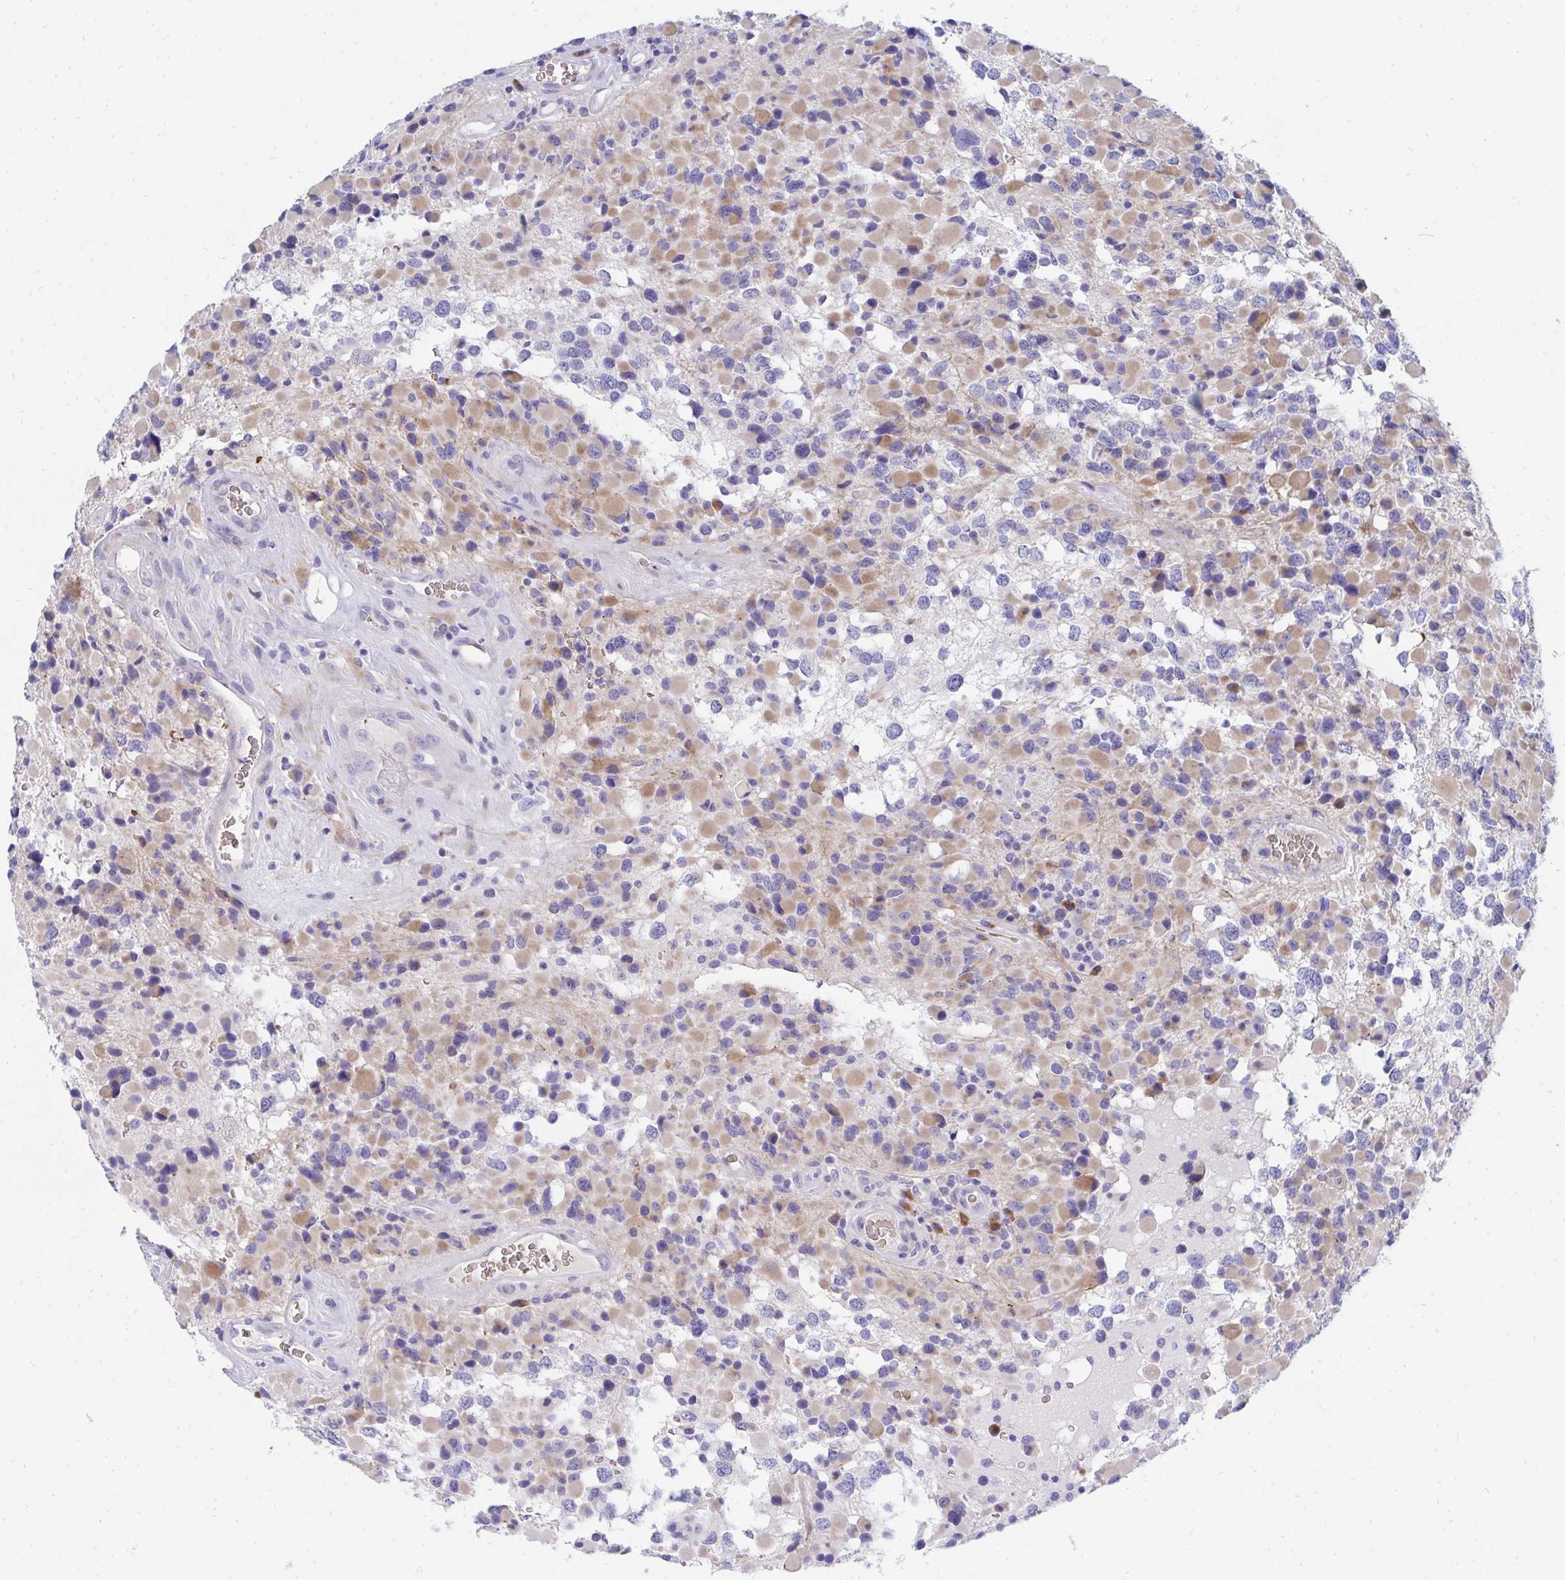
{"staining": {"intensity": "moderate", "quantity": "<25%", "location": "cytoplasmic/membranous"}, "tissue": "glioma", "cell_type": "Tumor cells", "image_type": "cancer", "snomed": [{"axis": "morphology", "description": "Glioma, malignant, High grade"}, {"axis": "topography", "description": "Brain"}], "caption": "Immunohistochemistry (IHC) (DAB) staining of human malignant glioma (high-grade) shows moderate cytoplasmic/membranous protein expression in about <25% of tumor cells.", "gene": "MROH2B", "patient": {"sex": "female", "age": 40}}